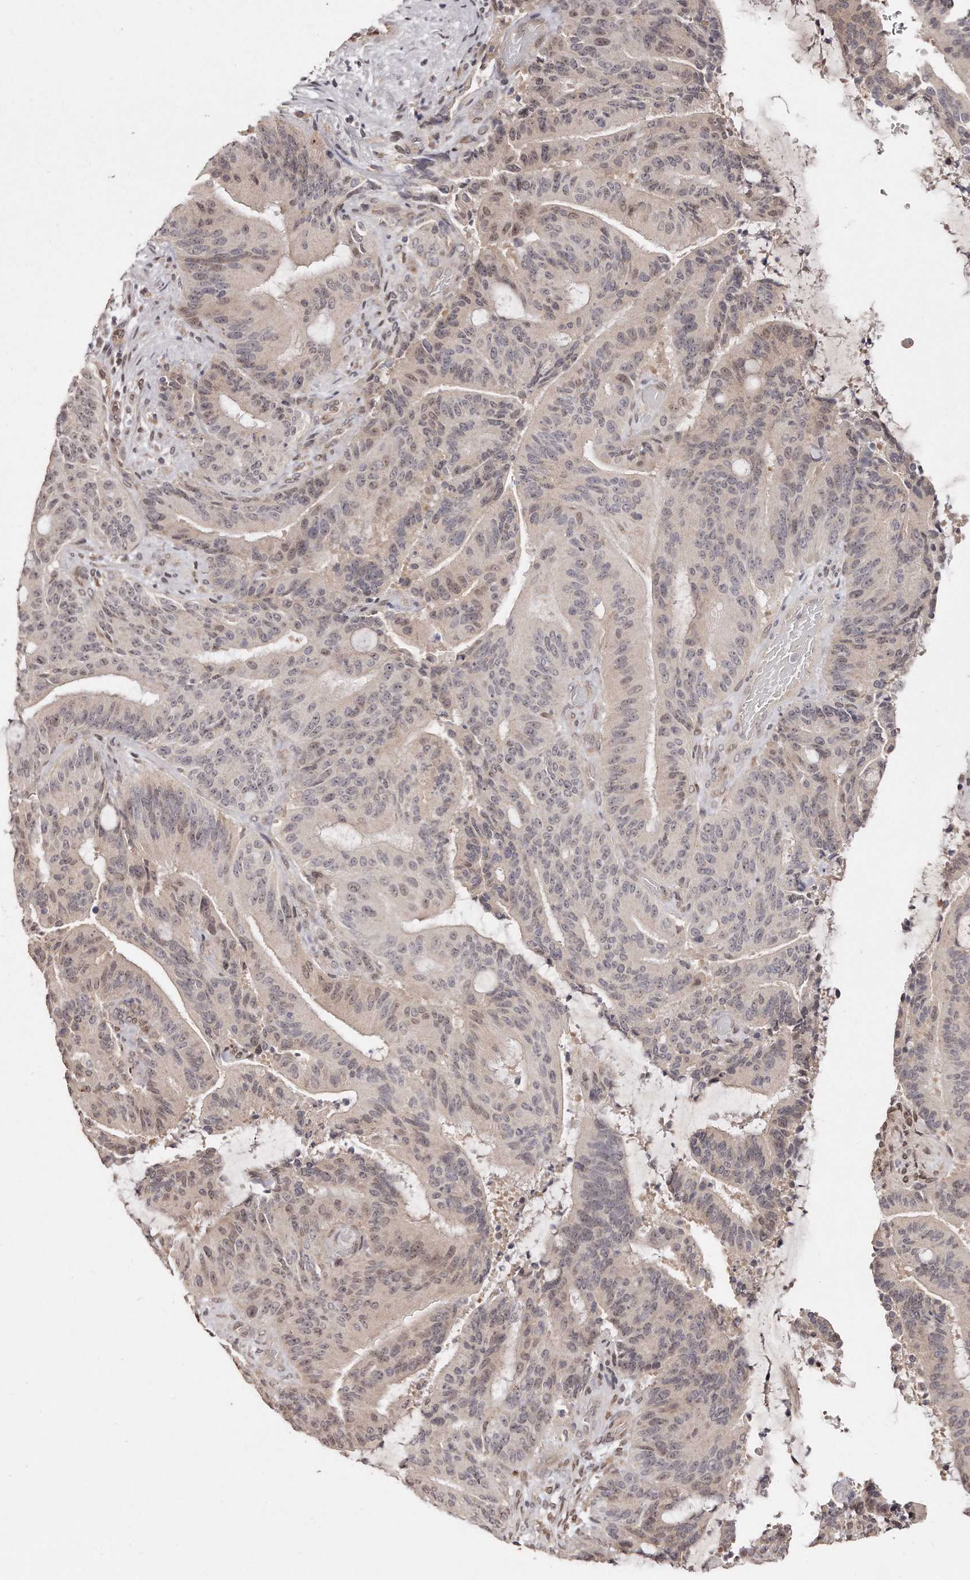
{"staining": {"intensity": "weak", "quantity": "<25%", "location": "nuclear"}, "tissue": "liver cancer", "cell_type": "Tumor cells", "image_type": "cancer", "snomed": [{"axis": "morphology", "description": "Normal tissue, NOS"}, {"axis": "morphology", "description": "Cholangiocarcinoma"}, {"axis": "topography", "description": "Liver"}, {"axis": "topography", "description": "Peripheral nerve tissue"}], "caption": "A histopathology image of liver cancer stained for a protein displays no brown staining in tumor cells.", "gene": "HASPIN", "patient": {"sex": "female", "age": 73}}